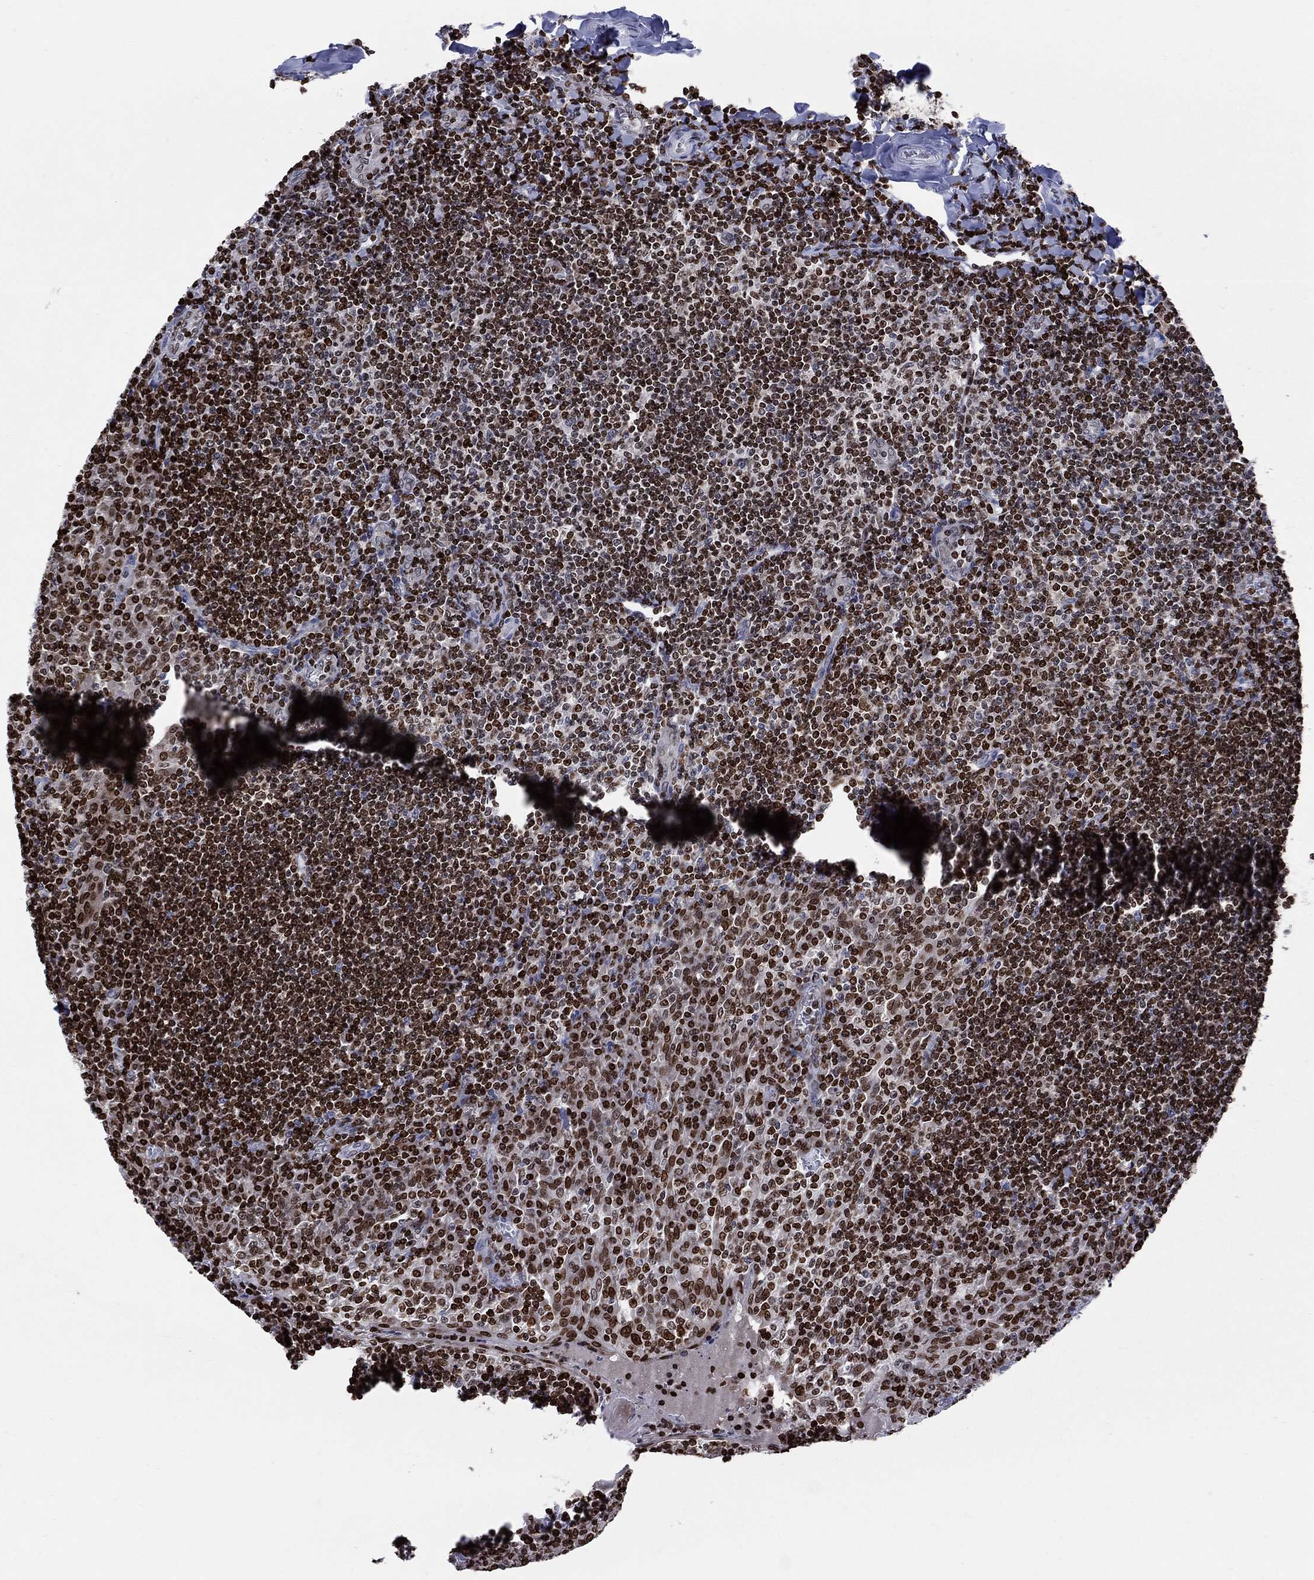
{"staining": {"intensity": "strong", "quantity": "25%-75%", "location": "nuclear"}, "tissue": "tonsil", "cell_type": "Germinal center cells", "image_type": "normal", "snomed": [{"axis": "morphology", "description": "Normal tissue, NOS"}, {"axis": "topography", "description": "Tonsil"}], "caption": "This histopathology image demonstrates normal tonsil stained with immunohistochemistry to label a protein in brown. The nuclear of germinal center cells show strong positivity for the protein. Nuclei are counter-stained blue.", "gene": "HMGA1", "patient": {"sex": "female", "age": 12}}